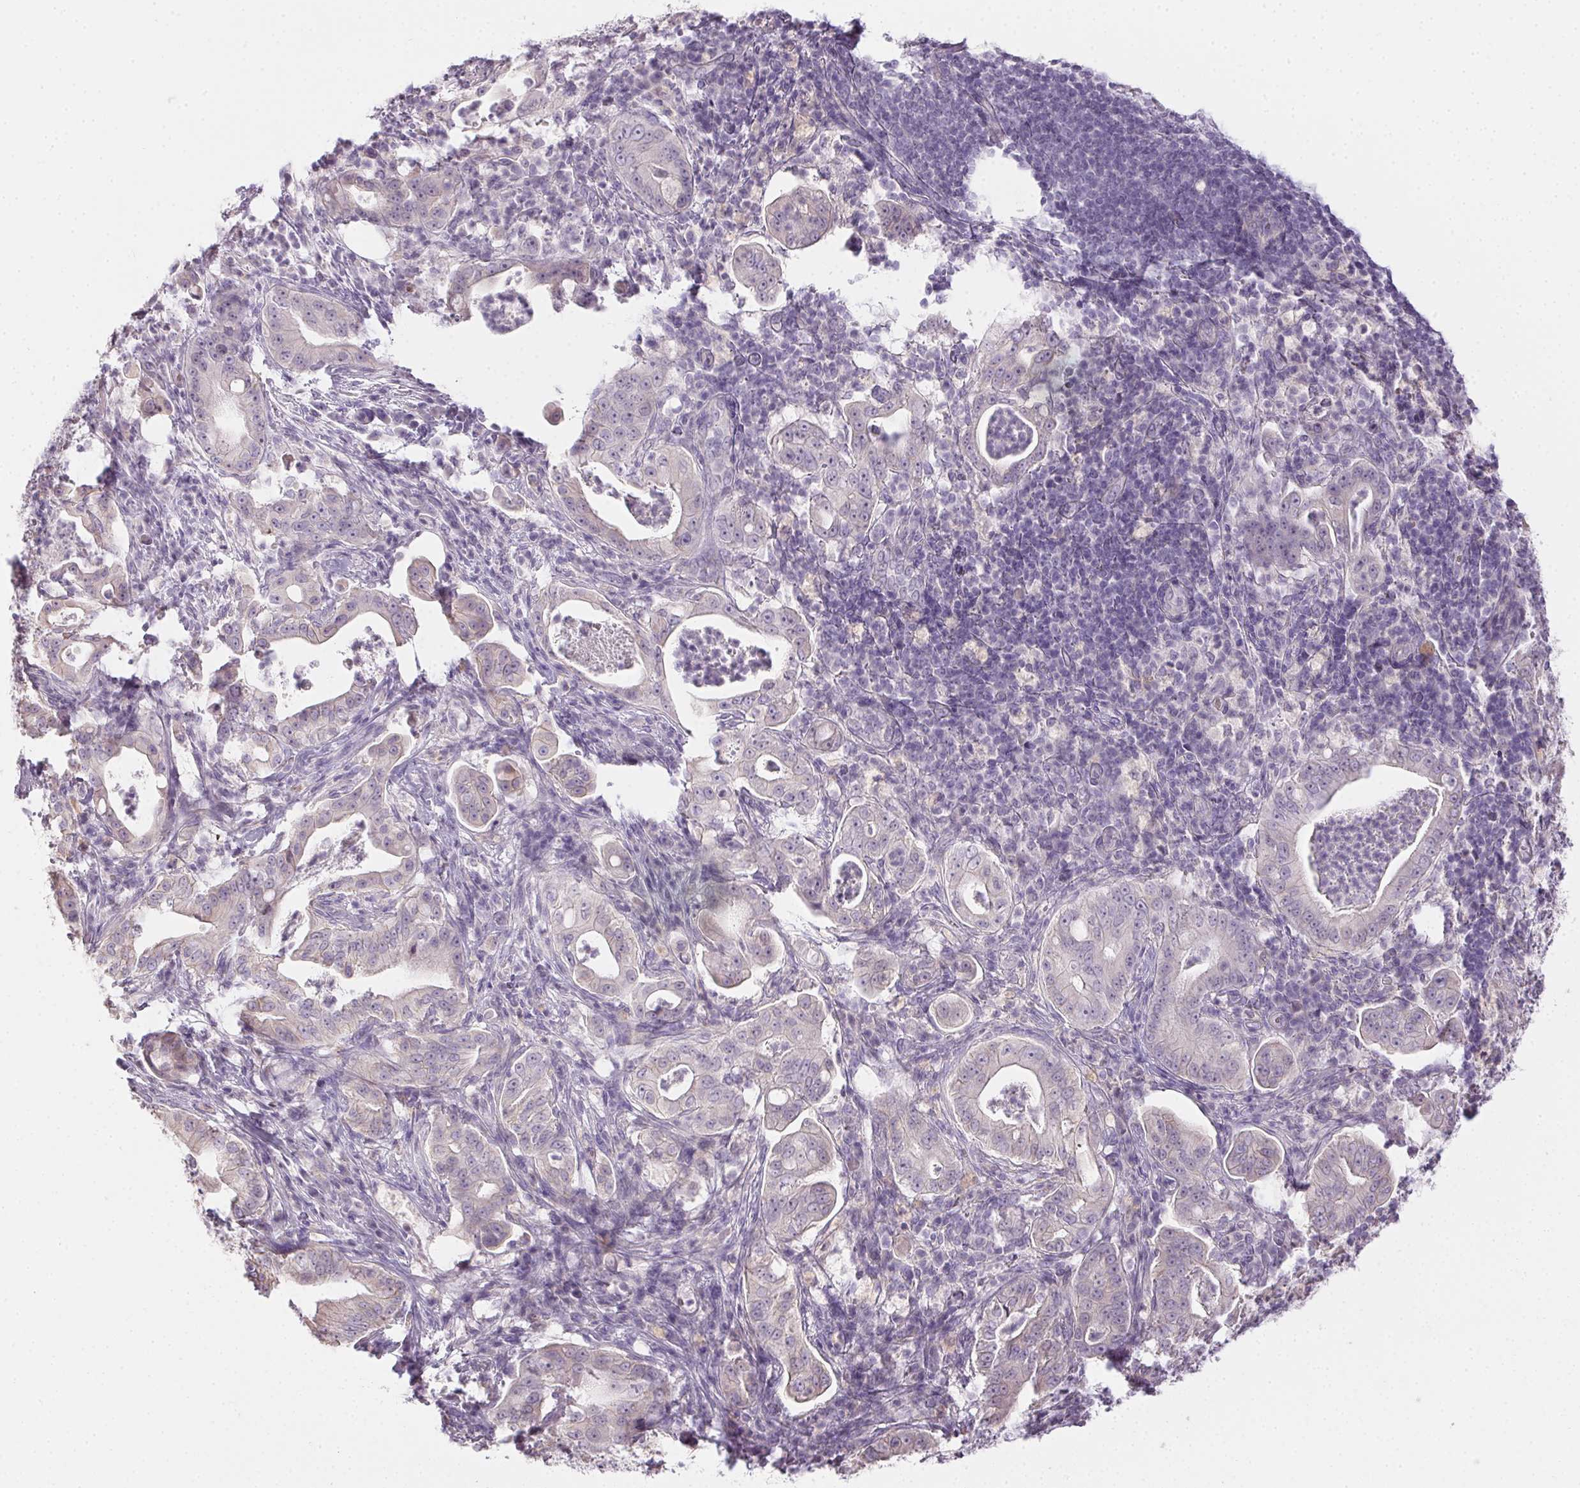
{"staining": {"intensity": "negative", "quantity": "none", "location": "none"}, "tissue": "pancreatic cancer", "cell_type": "Tumor cells", "image_type": "cancer", "snomed": [{"axis": "morphology", "description": "Adenocarcinoma, NOS"}, {"axis": "topography", "description": "Pancreas"}], "caption": "The IHC micrograph has no significant expression in tumor cells of pancreatic adenocarcinoma tissue. (DAB IHC visualized using brightfield microscopy, high magnification).", "gene": "CTCFL", "patient": {"sex": "male", "age": 71}}